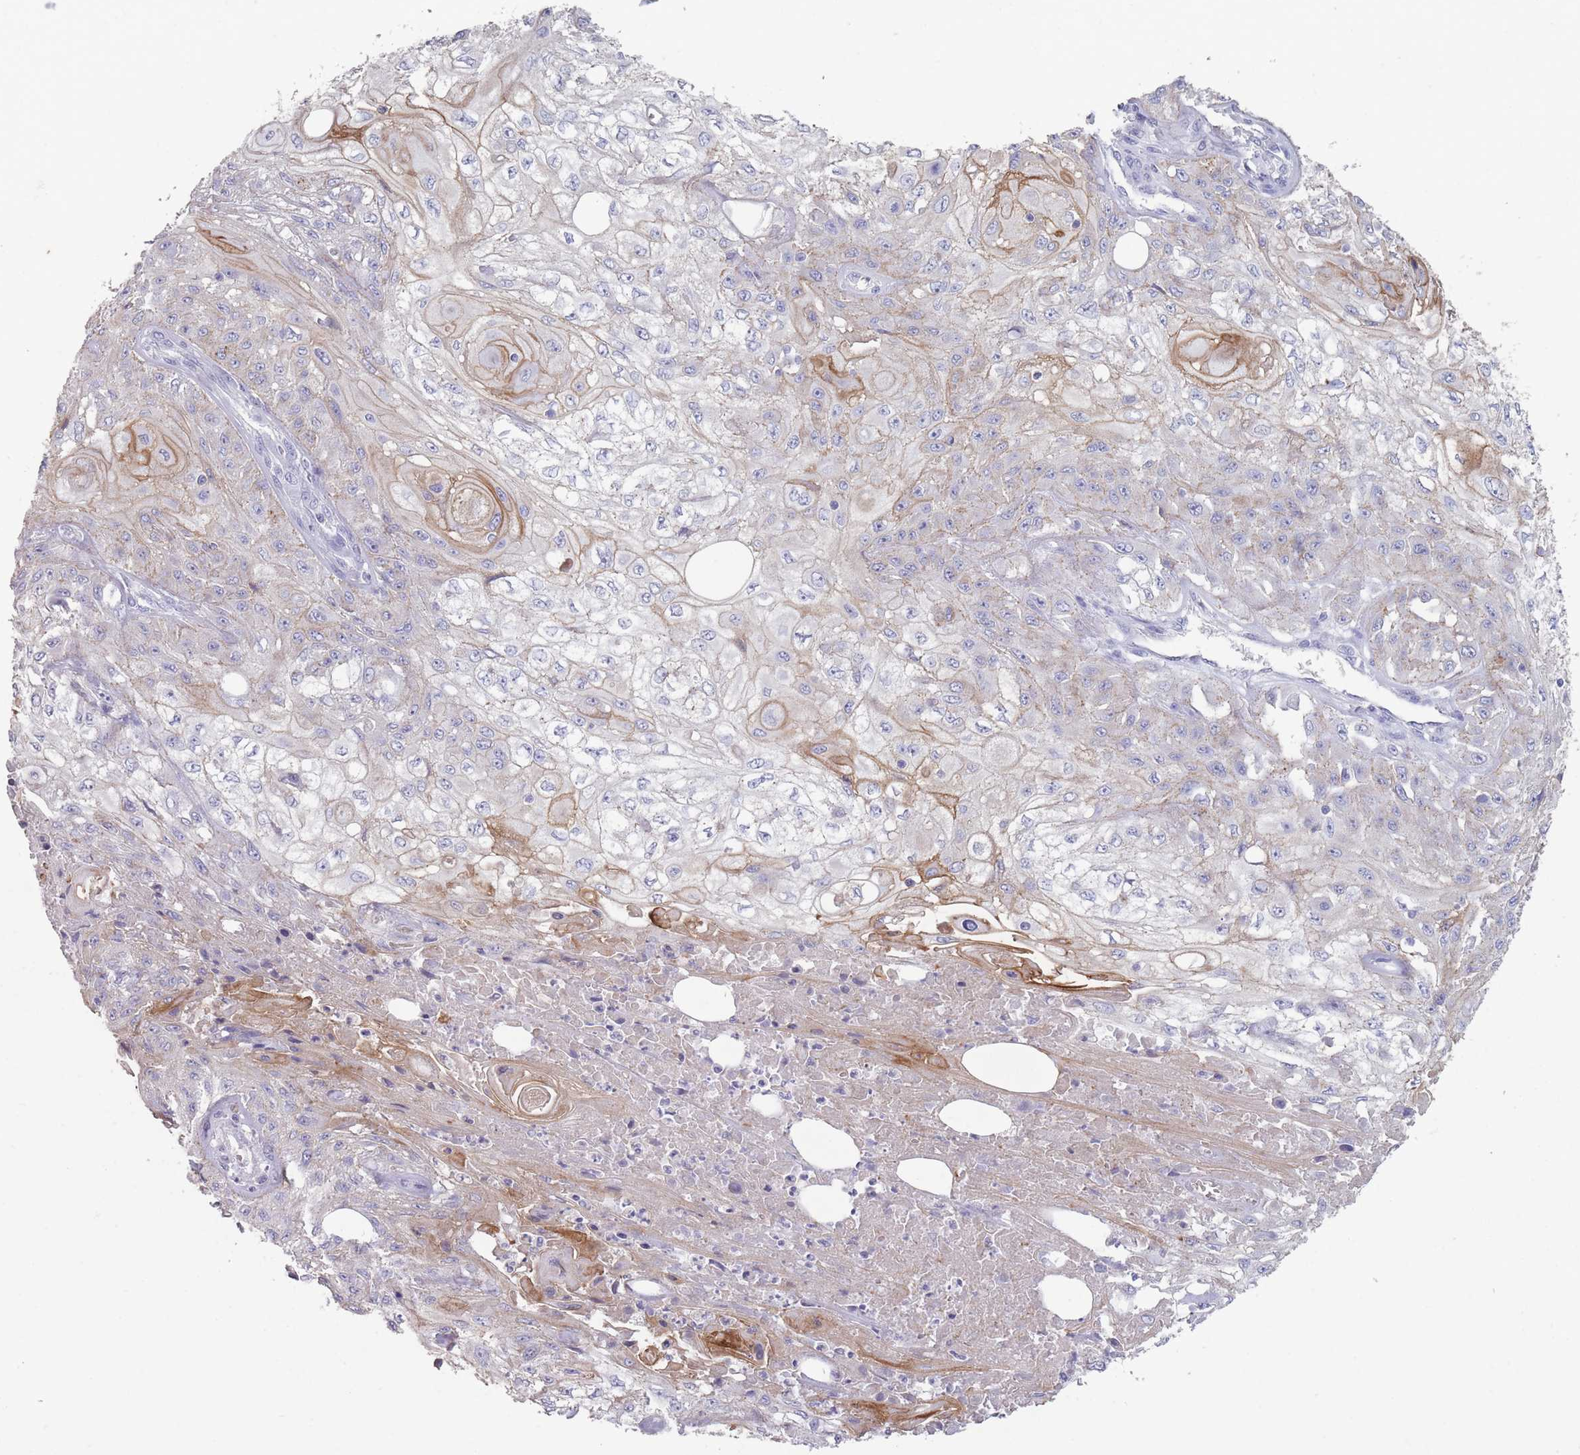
{"staining": {"intensity": "moderate", "quantity": "<25%", "location": "cytoplasmic/membranous"}, "tissue": "skin cancer", "cell_type": "Tumor cells", "image_type": "cancer", "snomed": [{"axis": "morphology", "description": "Squamous cell carcinoma, NOS"}, {"axis": "morphology", "description": "Squamous cell carcinoma, metastatic, NOS"}, {"axis": "topography", "description": "Skin"}, {"axis": "topography", "description": "Lymph node"}], "caption": "An IHC histopathology image of neoplastic tissue is shown. Protein staining in brown shows moderate cytoplasmic/membranous positivity in skin metastatic squamous cell carcinoma within tumor cells.", "gene": "RHBG", "patient": {"sex": "male", "age": 75}}